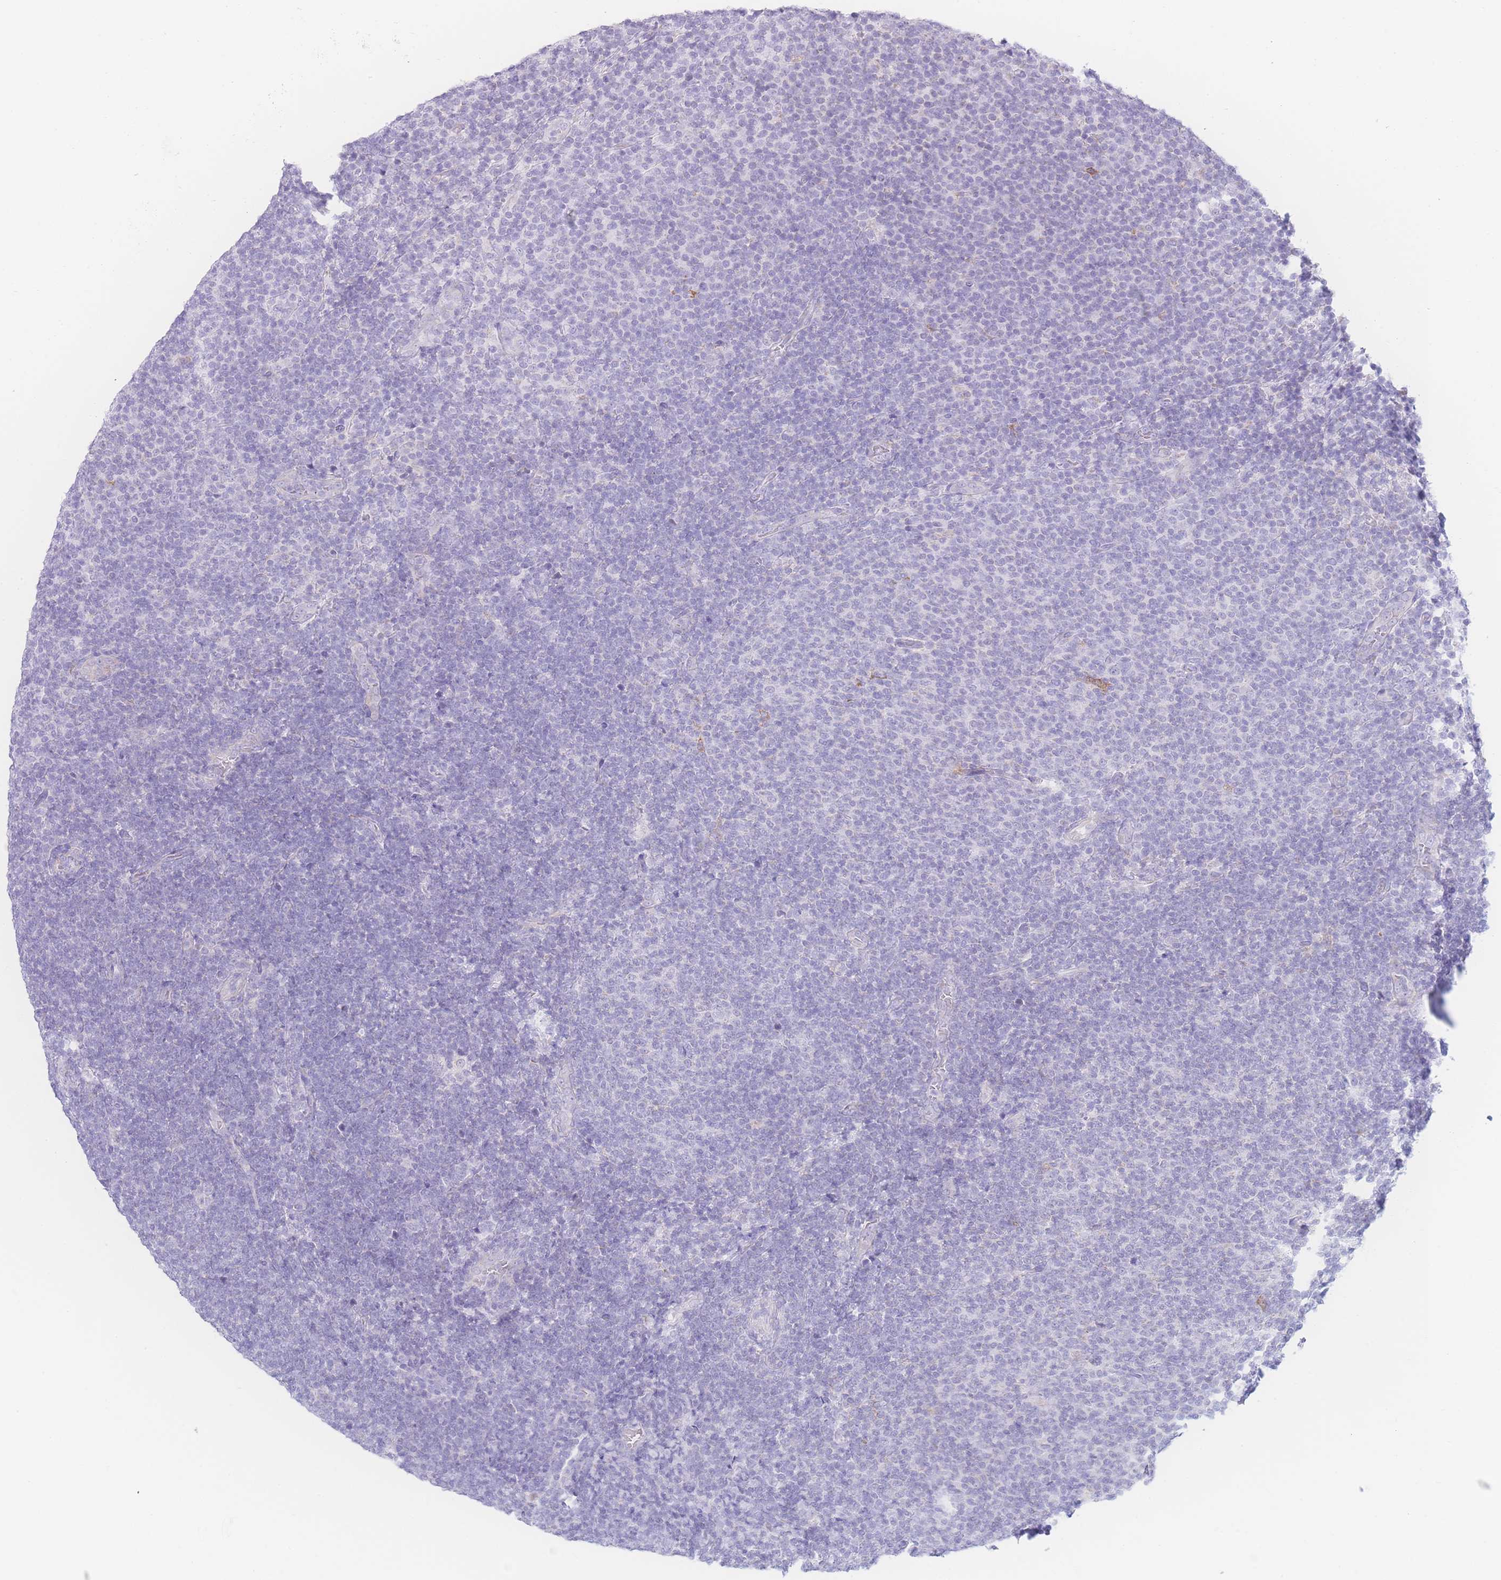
{"staining": {"intensity": "negative", "quantity": "none", "location": "none"}, "tissue": "lymphoma", "cell_type": "Tumor cells", "image_type": "cancer", "snomed": [{"axis": "morphology", "description": "Malignant lymphoma, non-Hodgkin's type, Low grade"}, {"axis": "topography", "description": "Lymph node"}], "caption": "Tumor cells are negative for brown protein staining in malignant lymphoma, non-Hodgkin's type (low-grade).", "gene": "NBEAL1", "patient": {"sex": "male", "age": 66}}